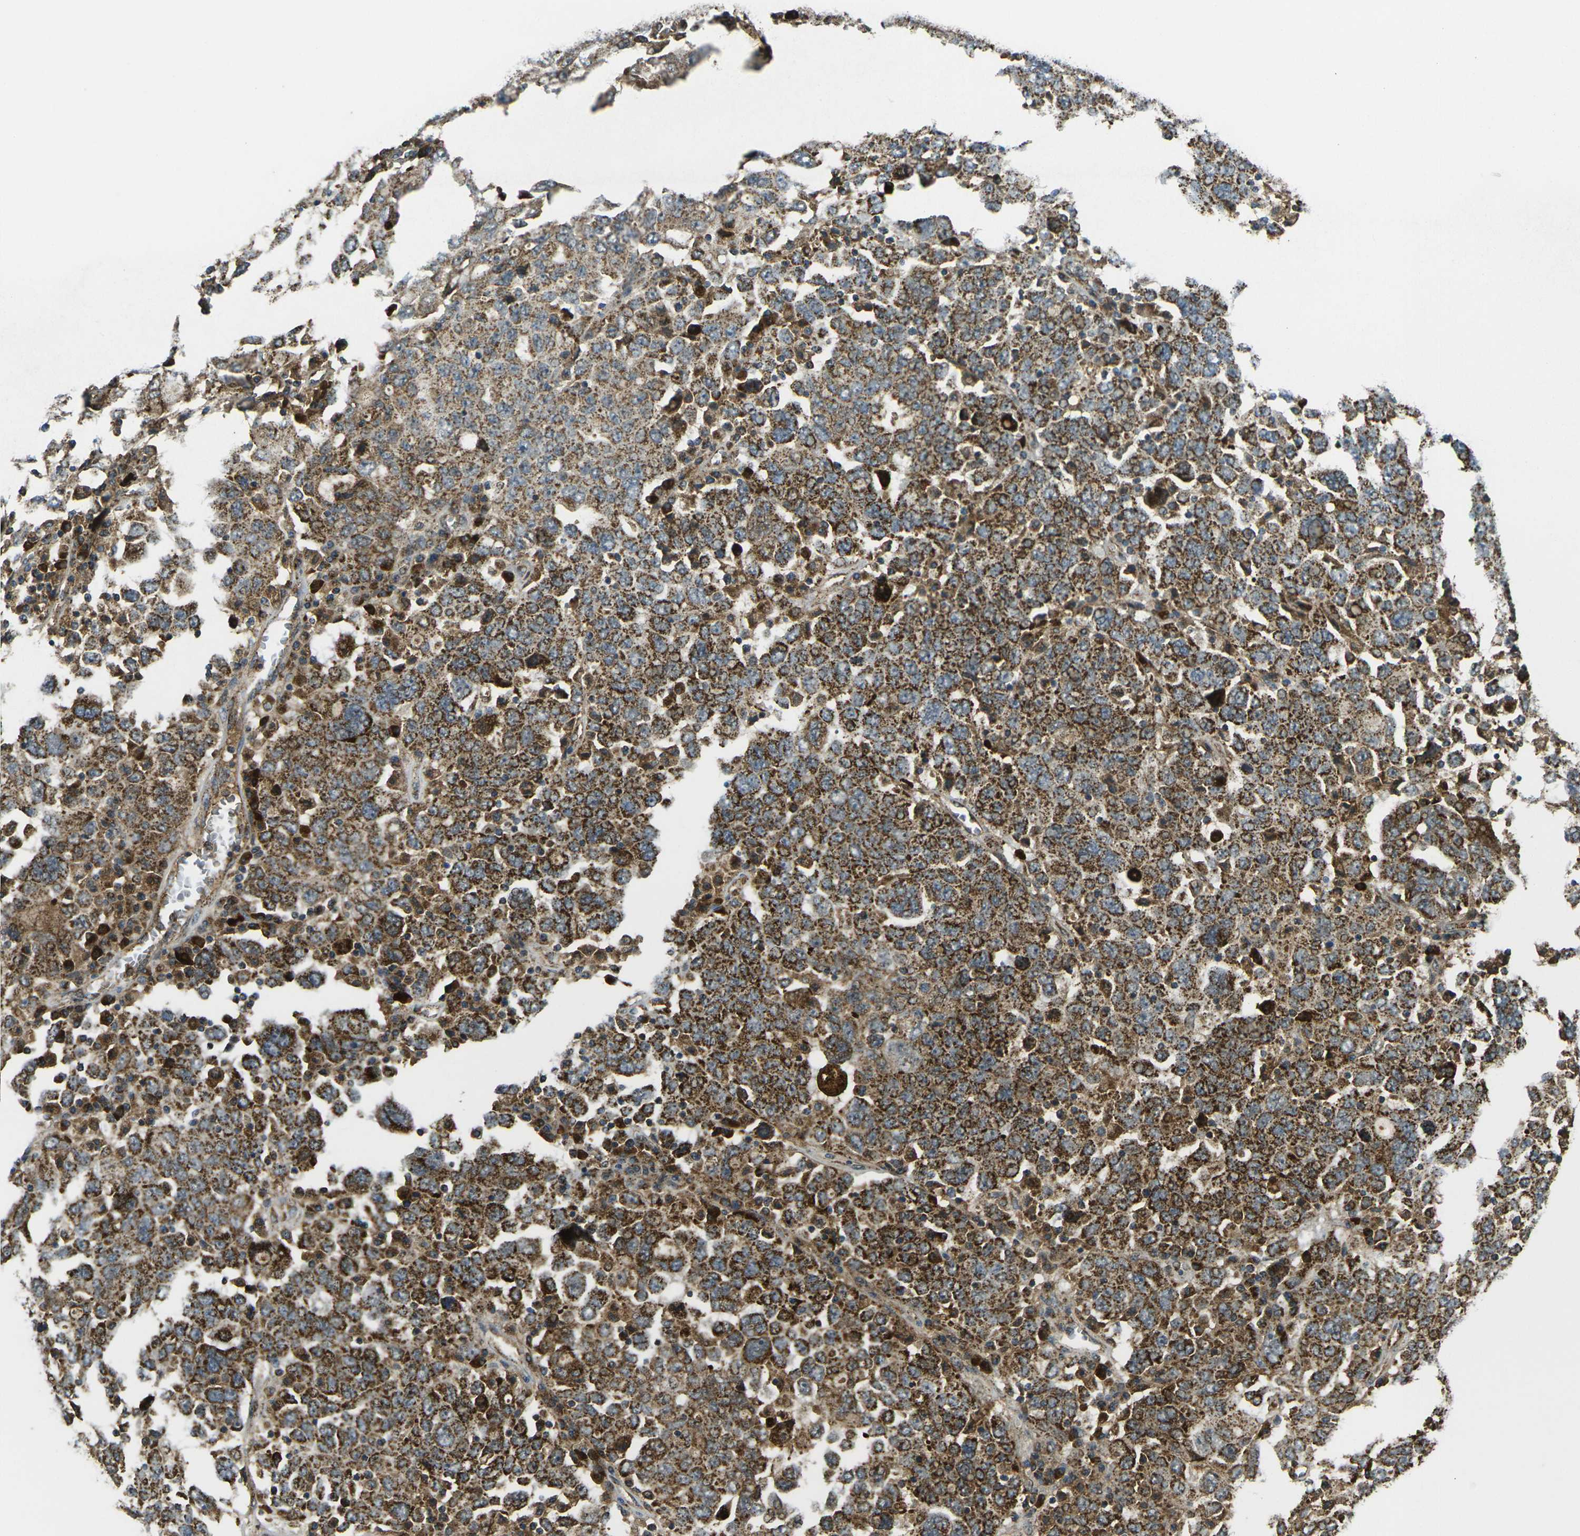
{"staining": {"intensity": "strong", "quantity": ">75%", "location": "cytoplasmic/membranous"}, "tissue": "ovarian cancer", "cell_type": "Tumor cells", "image_type": "cancer", "snomed": [{"axis": "morphology", "description": "Carcinoma, endometroid"}, {"axis": "topography", "description": "Ovary"}], "caption": "Tumor cells display high levels of strong cytoplasmic/membranous expression in approximately >75% of cells in human ovarian cancer (endometroid carcinoma).", "gene": "IGF1R", "patient": {"sex": "female", "age": 62}}